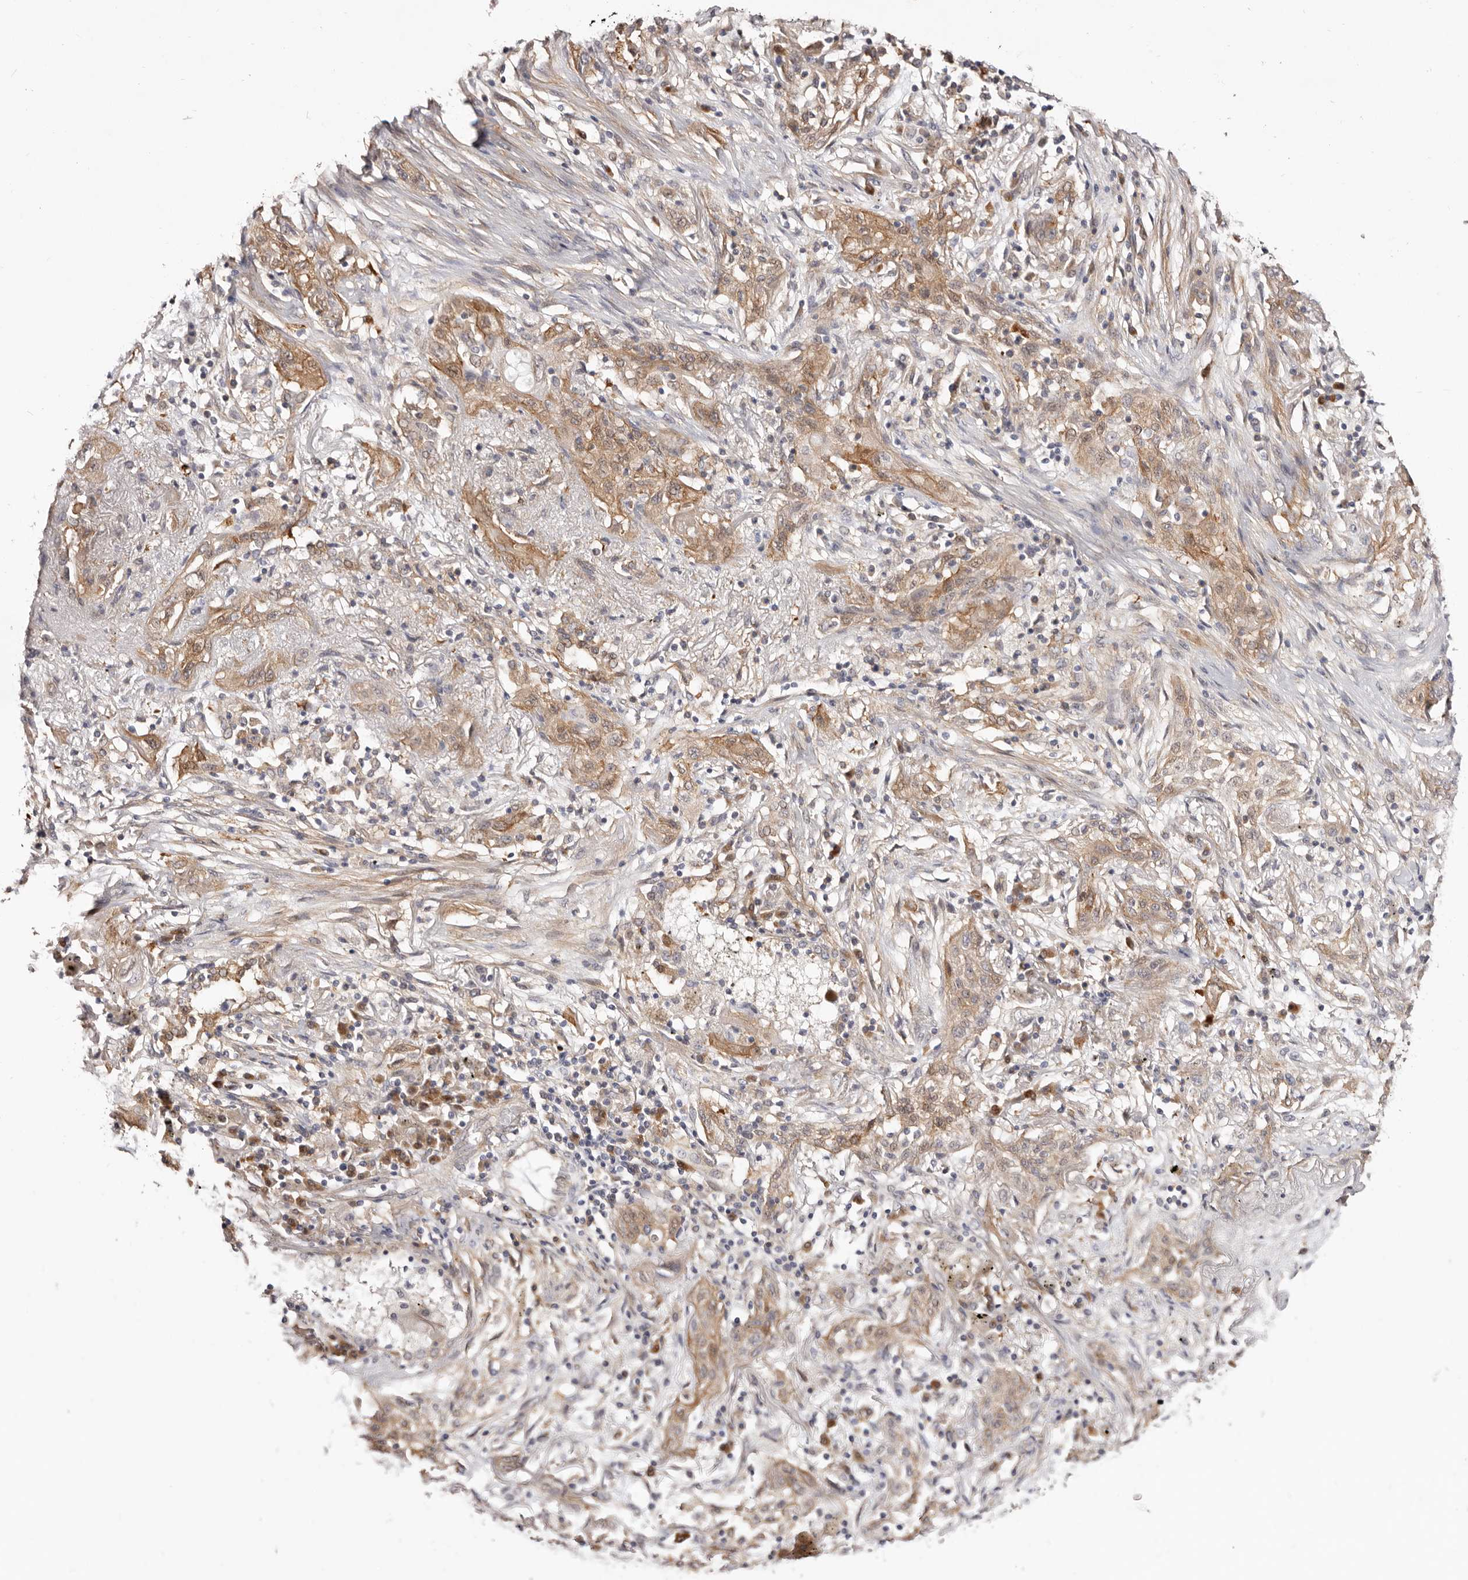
{"staining": {"intensity": "moderate", "quantity": ">75%", "location": "cytoplasmic/membranous"}, "tissue": "lung cancer", "cell_type": "Tumor cells", "image_type": "cancer", "snomed": [{"axis": "morphology", "description": "Squamous cell carcinoma, NOS"}, {"axis": "topography", "description": "Lung"}], "caption": "IHC photomicrograph of lung squamous cell carcinoma stained for a protein (brown), which displays medium levels of moderate cytoplasmic/membranous expression in approximately >75% of tumor cells.", "gene": "GPATCH4", "patient": {"sex": "female", "age": 47}}